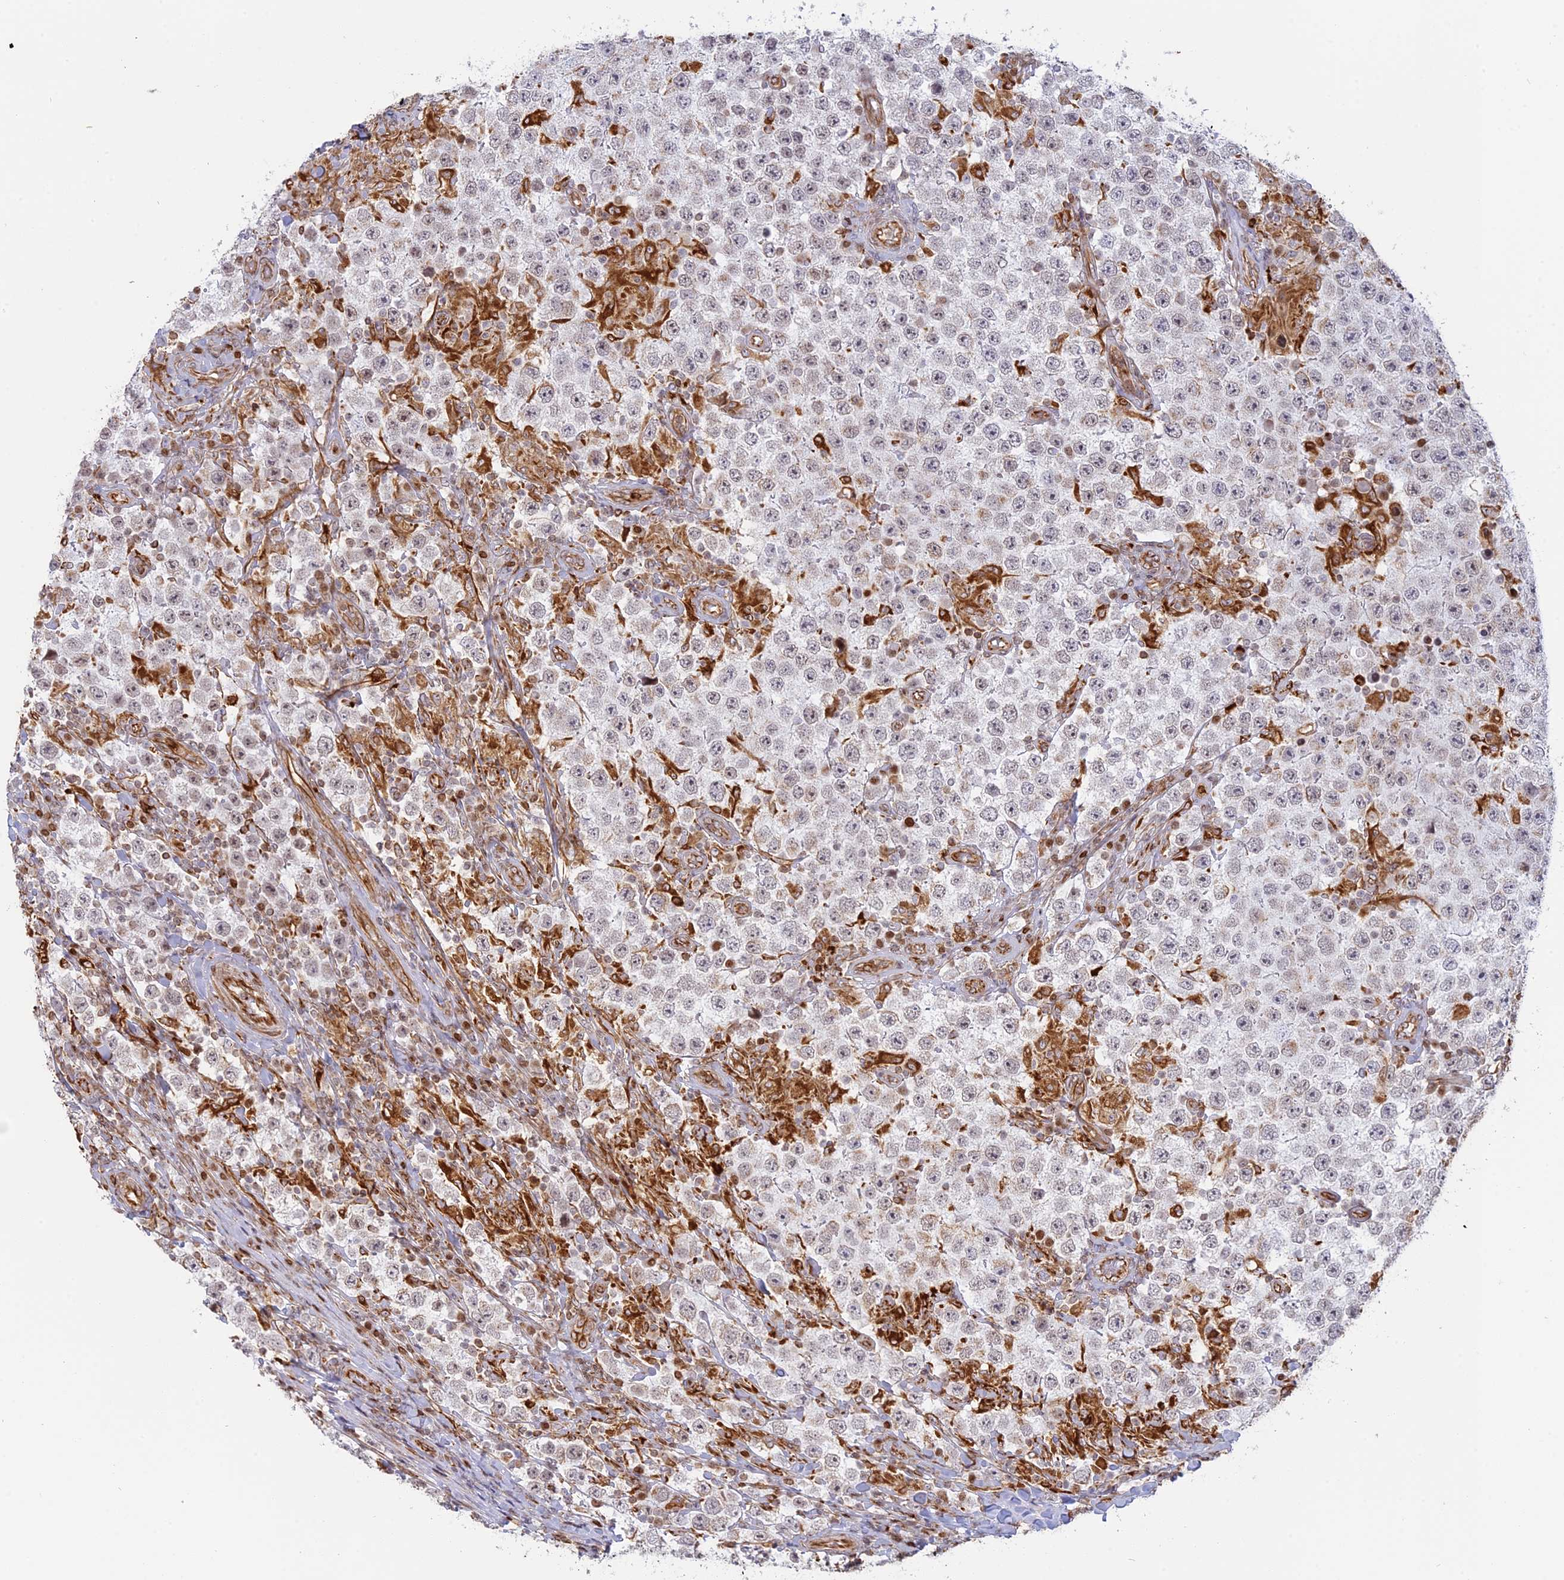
{"staining": {"intensity": "negative", "quantity": "none", "location": "none"}, "tissue": "testis cancer", "cell_type": "Tumor cells", "image_type": "cancer", "snomed": [{"axis": "morphology", "description": "Normal tissue, NOS"}, {"axis": "morphology", "description": "Urothelial carcinoma, High grade"}, {"axis": "morphology", "description": "Seminoma, NOS"}, {"axis": "morphology", "description": "Carcinoma, Embryonal, NOS"}, {"axis": "topography", "description": "Urinary bladder"}, {"axis": "topography", "description": "Testis"}], "caption": "Immunohistochemistry (IHC) micrograph of testis seminoma stained for a protein (brown), which shows no positivity in tumor cells.", "gene": "APOBR", "patient": {"sex": "male", "age": 41}}